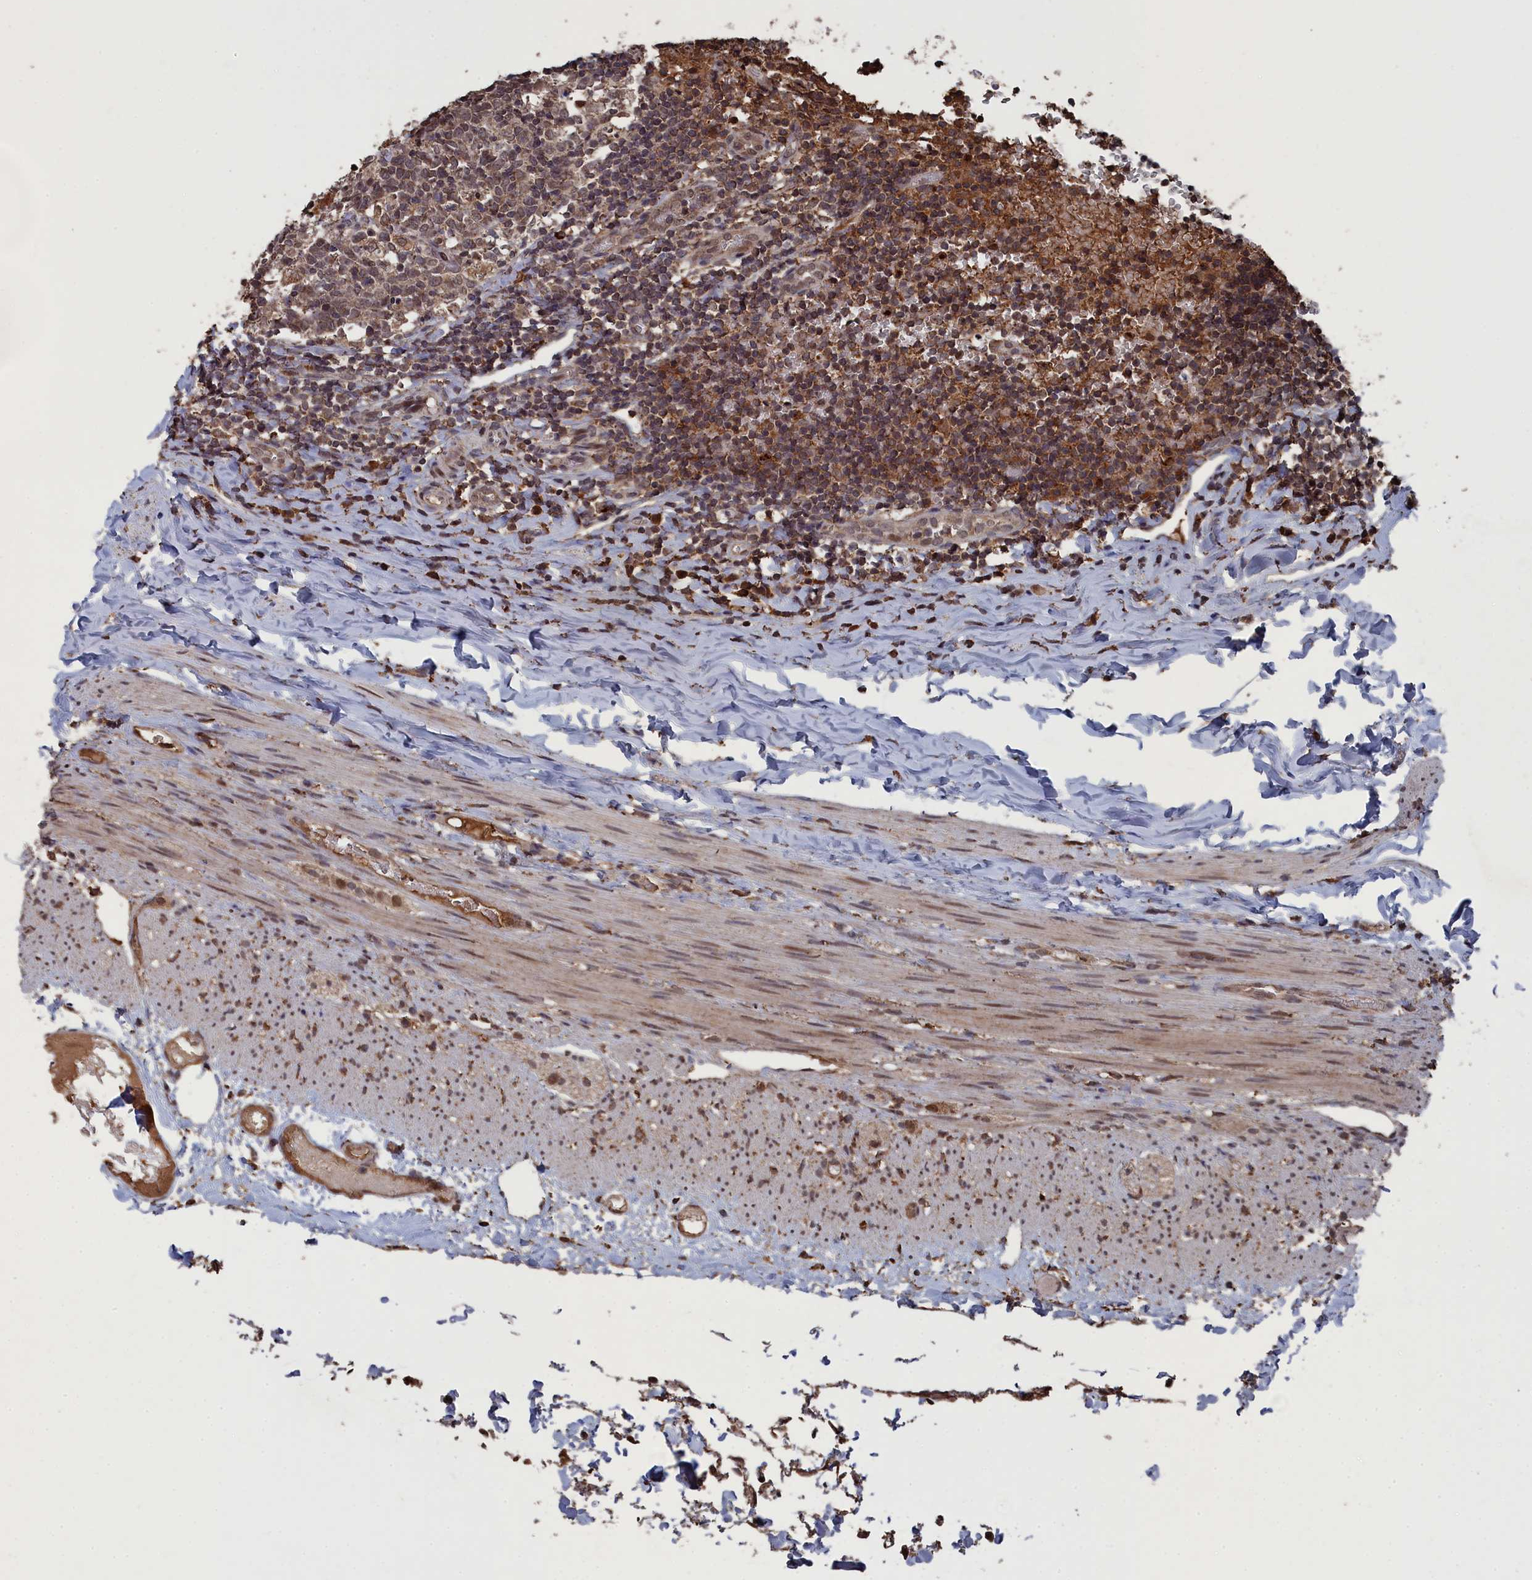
{"staining": {"intensity": "moderate", "quantity": ">75%", "location": "cytoplasmic/membranous,nuclear"}, "tissue": "appendix", "cell_type": "Glandular cells", "image_type": "normal", "snomed": [{"axis": "morphology", "description": "Normal tissue, NOS"}, {"axis": "topography", "description": "Appendix"}], "caption": "Glandular cells display medium levels of moderate cytoplasmic/membranous,nuclear staining in about >75% of cells in benign human appendix. The protein of interest is stained brown, and the nuclei are stained in blue (DAB (3,3'-diaminobenzidine) IHC with brightfield microscopy, high magnification).", "gene": "CEACAM21", "patient": {"sex": "male", "age": 8}}